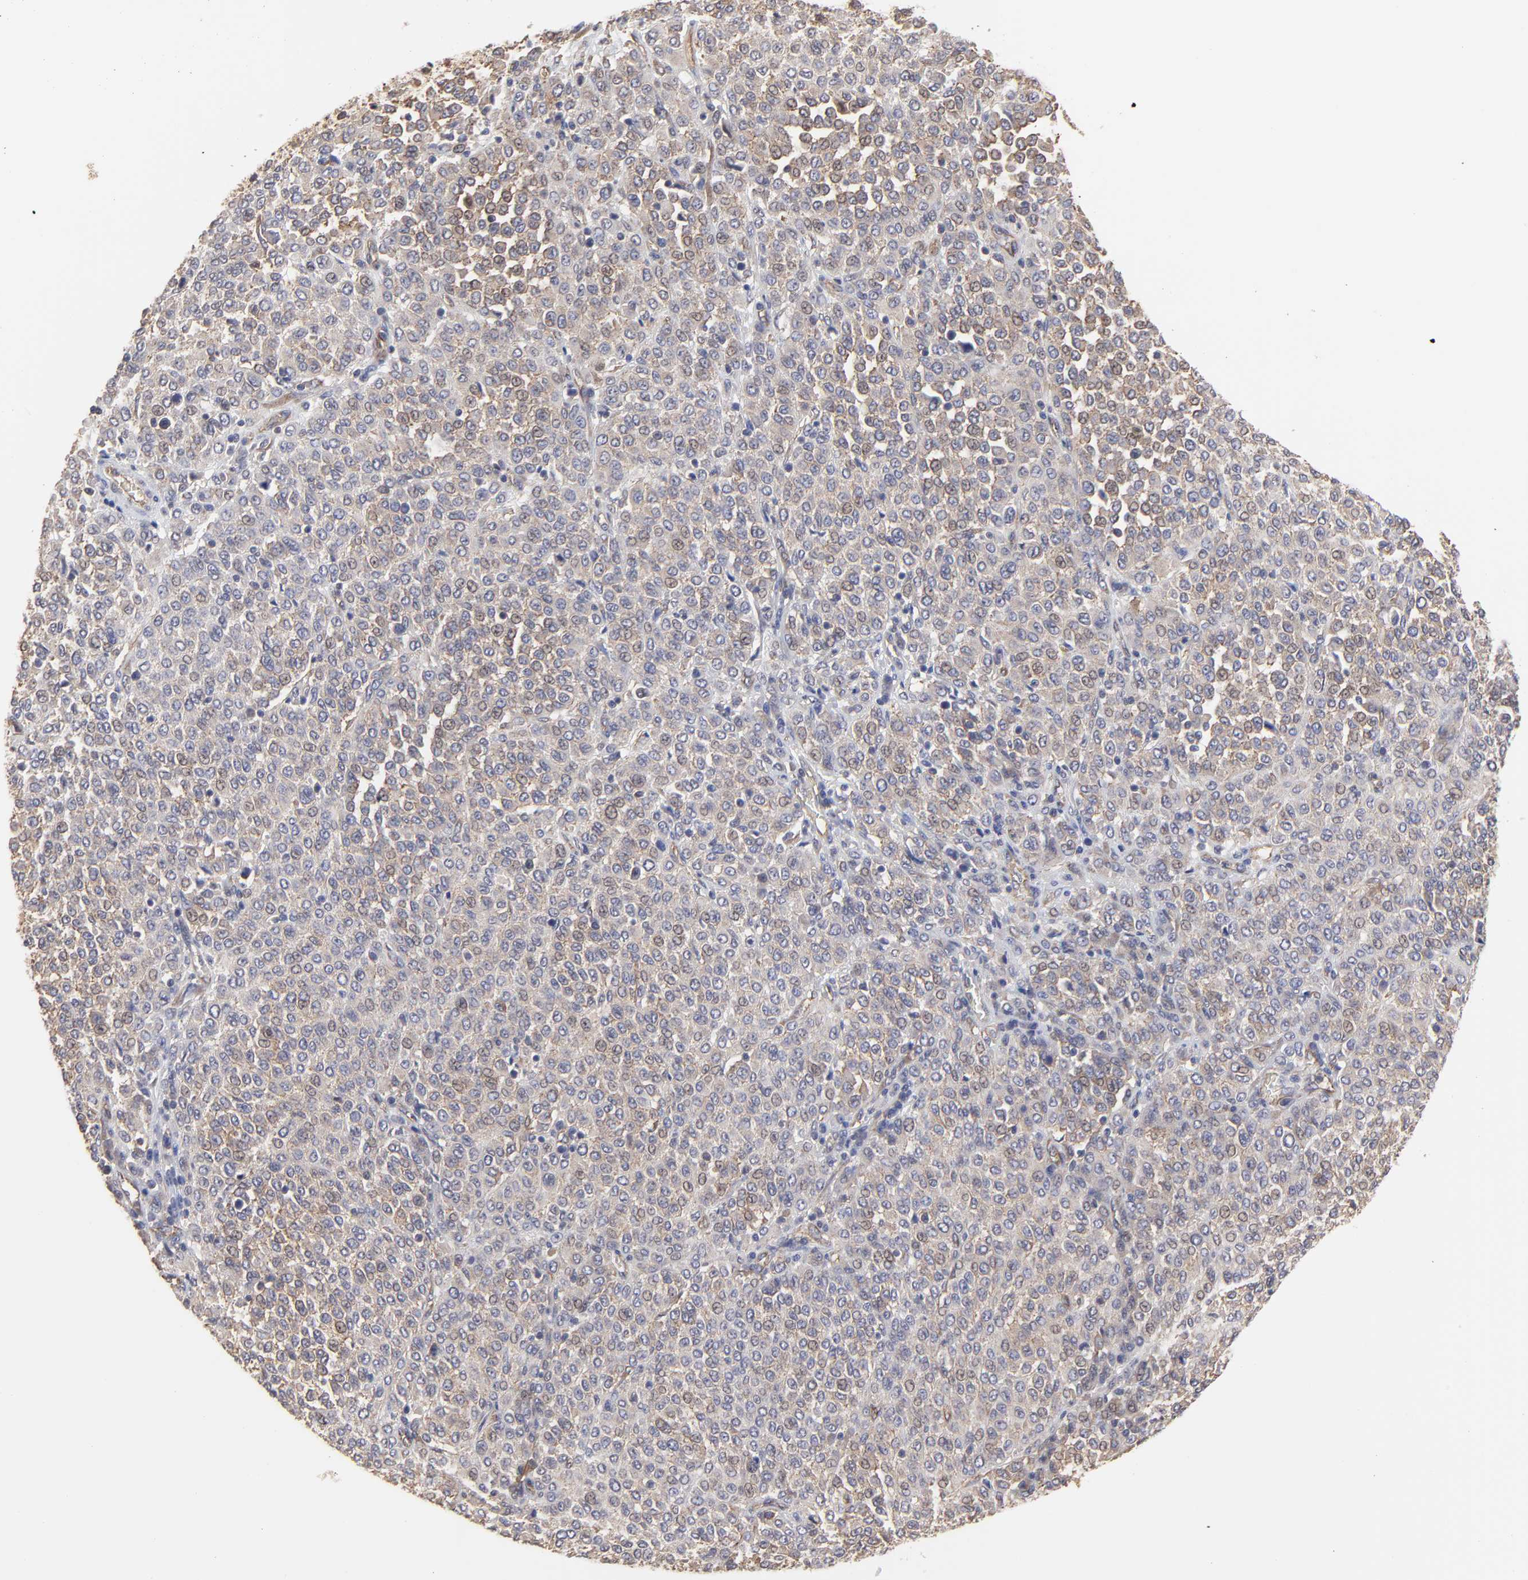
{"staining": {"intensity": "weak", "quantity": ">75%", "location": "cytoplasmic/membranous"}, "tissue": "melanoma", "cell_type": "Tumor cells", "image_type": "cancer", "snomed": [{"axis": "morphology", "description": "Malignant melanoma, Metastatic site"}, {"axis": "topography", "description": "Pancreas"}], "caption": "Protein expression analysis of human malignant melanoma (metastatic site) reveals weak cytoplasmic/membranous staining in about >75% of tumor cells. (brown staining indicates protein expression, while blue staining denotes nuclei).", "gene": "ARMT1", "patient": {"sex": "female", "age": 30}}